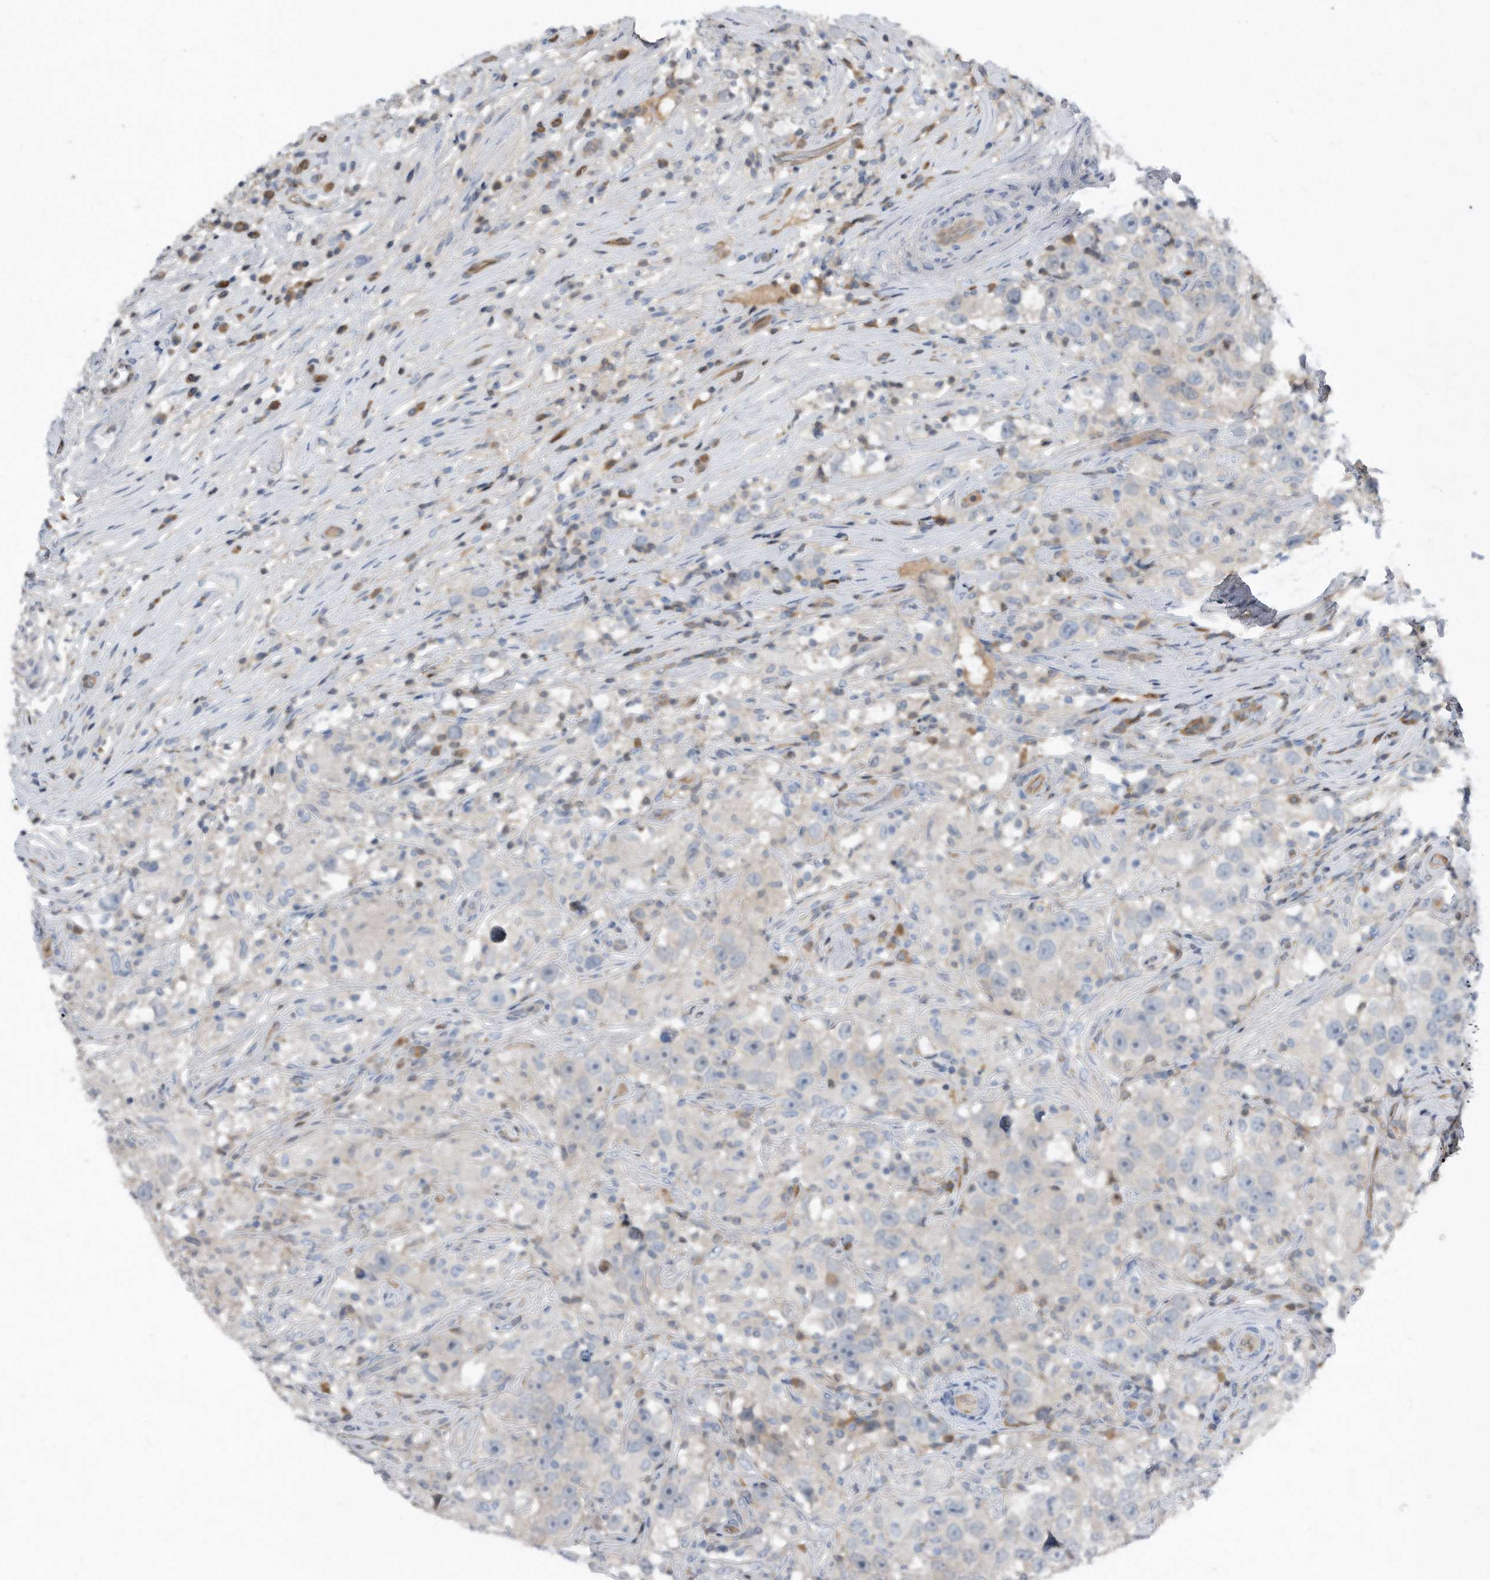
{"staining": {"intensity": "negative", "quantity": "none", "location": "none"}, "tissue": "testis cancer", "cell_type": "Tumor cells", "image_type": "cancer", "snomed": [{"axis": "morphology", "description": "Seminoma, NOS"}, {"axis": "topography", "description": "Testis"}], "caption": "The IHC histopathology image has no significant positivity in tumor cells of testis cancer (seminoma) tissue. (Immunohistochemistry, brightfield microscopy, high magnification).", "gene": "MAP2K6", "patient": {"sex": "male", "age": 49}}